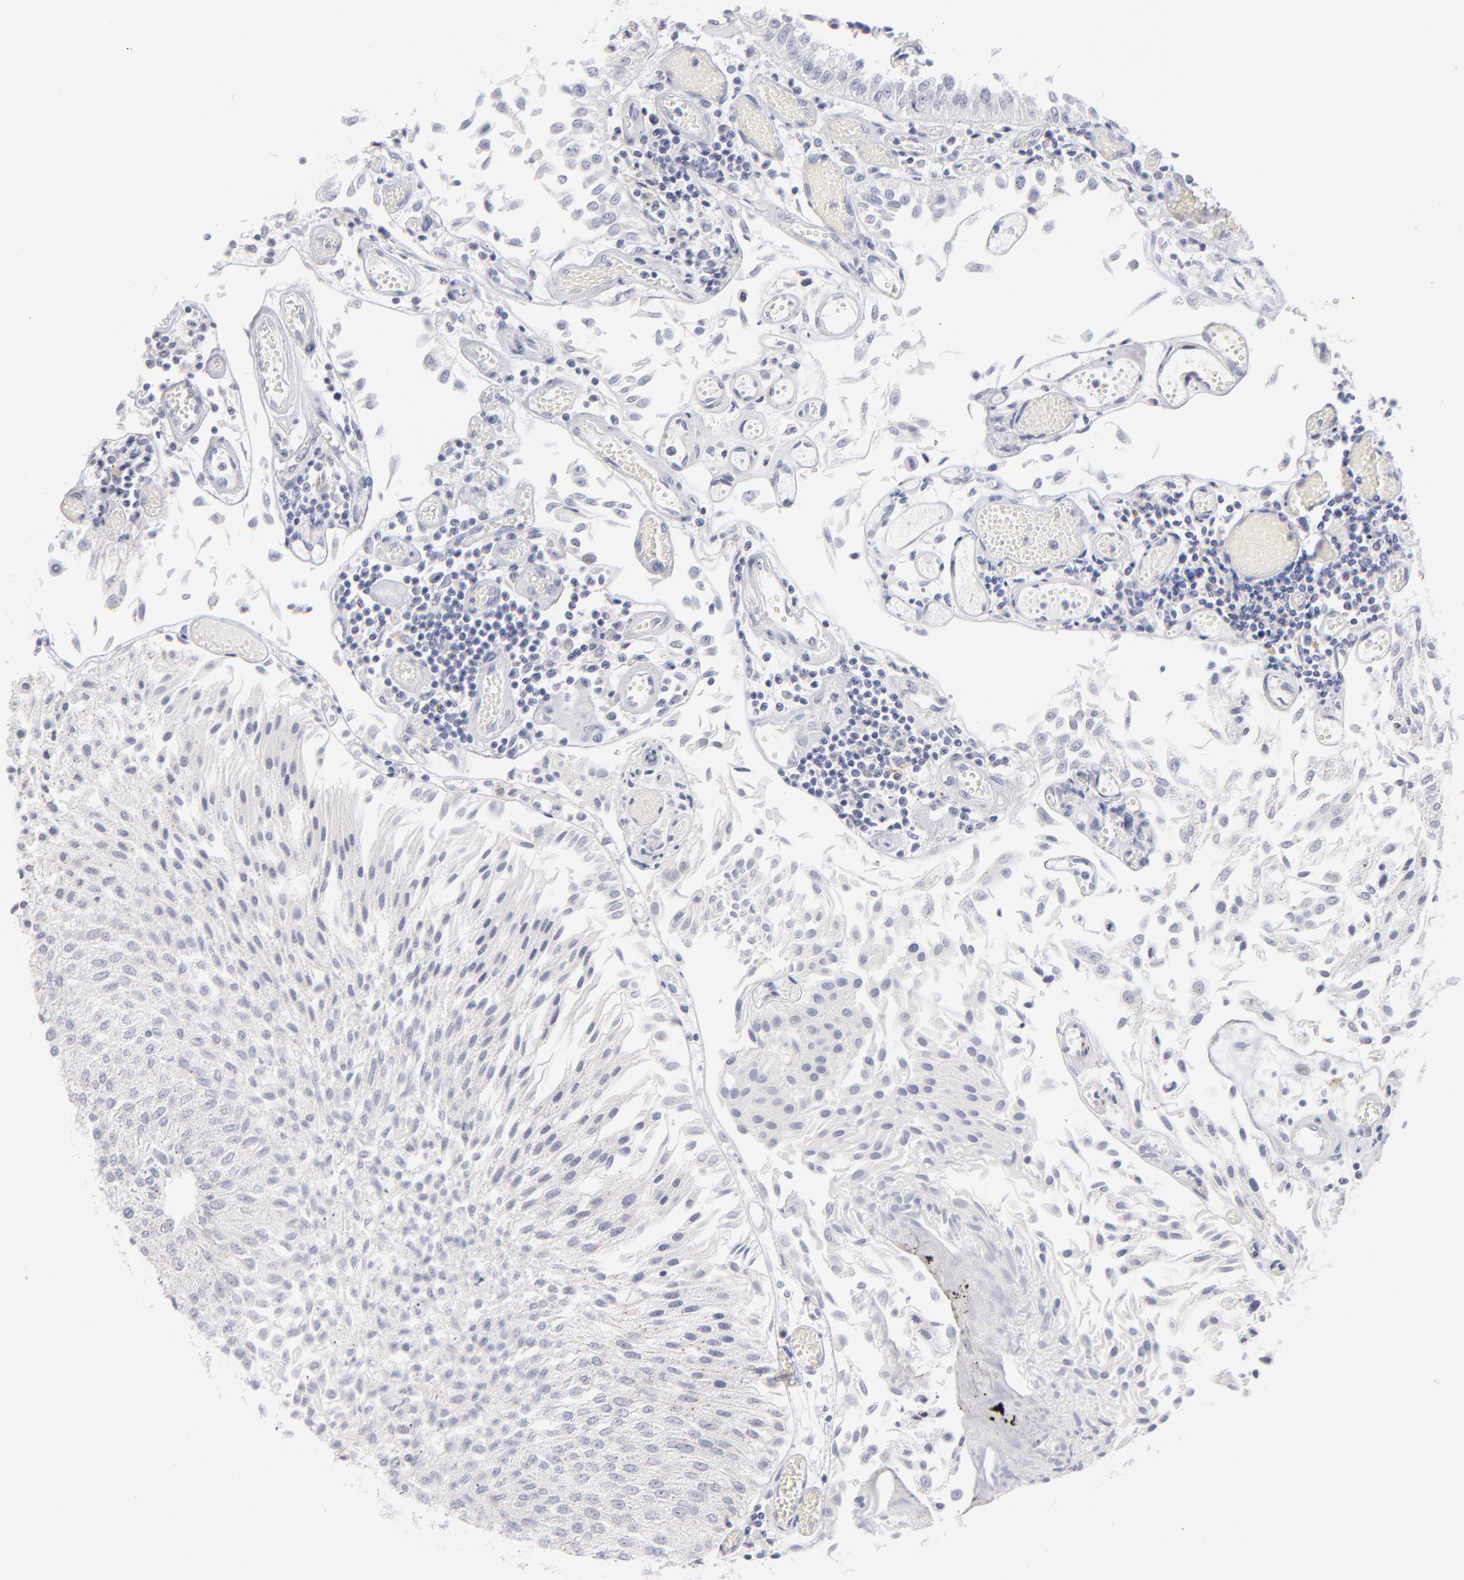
{"staining": {"intensity": "negative", "quantity": "none", "location": "none"}, "tissue": "urothelial cancer", "cell_type": "Tumor cells", "image_type": "cancer", "snomed": [{"axis": "morphology", "description": "Urothelial carcinoma, Low grade"}, {"axis": "topography", "description": "Urinary bladder"}], "caption": "Tumor cells are negative for protein expression in human low-grade urothelial carcinoma.", "gene": "MTHFD2", "patient": {"sex": "male", "age": 86}}